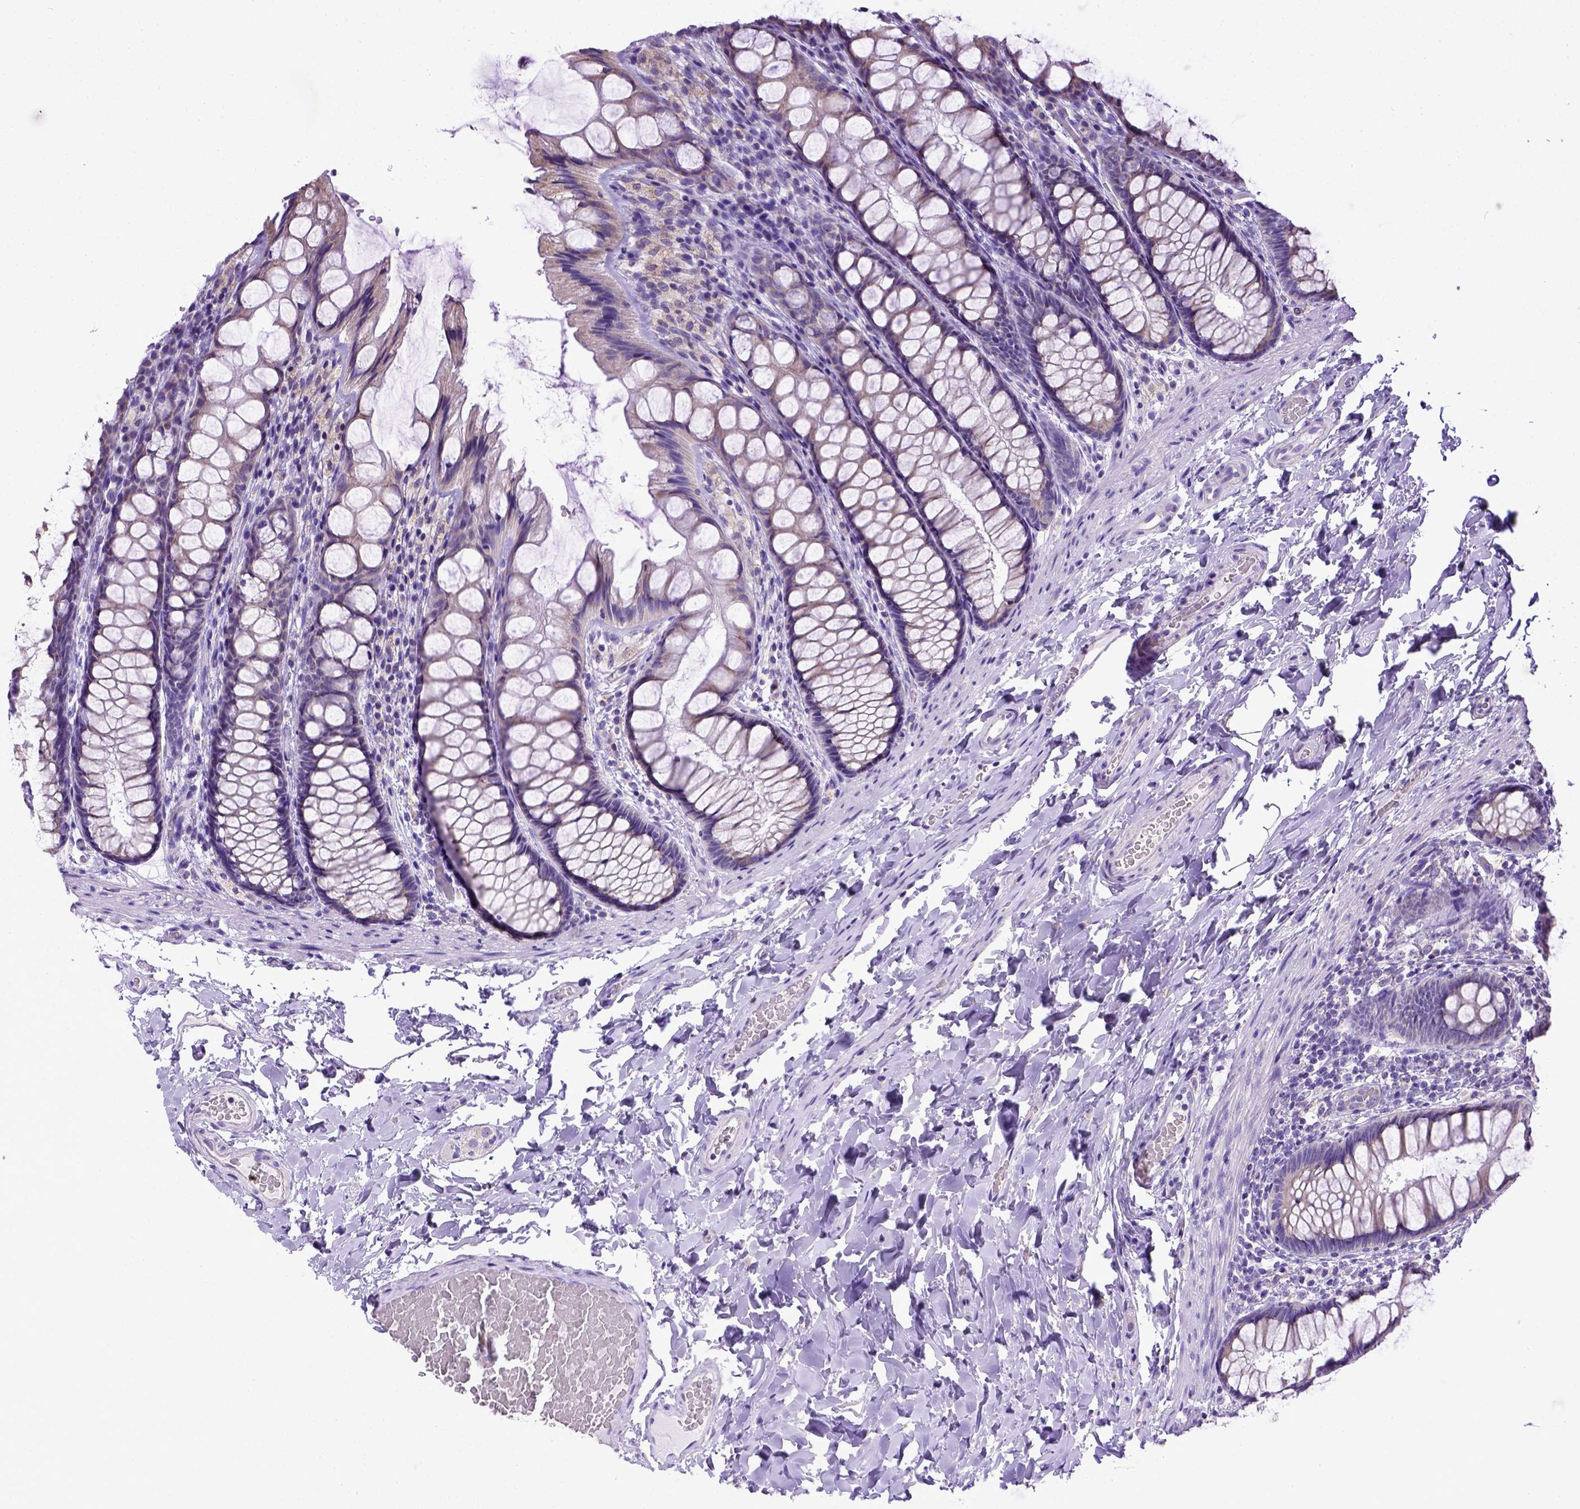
{"staining": {"intensity": "negative", "quantity": "none", "location": "none"}, "tissue": "colon", "cell_type": "Endothelial cells", "image_type": "normal", "snomed": [{"axis": "morphology", "description": "Normal tissue, NOS"}, {"axis": "topography", "description": "Colon"}], "caption": "Immunohistochemistry (IHC) photomicrograph of normal colon stained for a protein (brown), which exhibits no staining in endothelial cells. (DAB IHC with hematoxylin counter stain).", "gene": "SPEF1", "patient": {"sex": "male", "age": 47}}